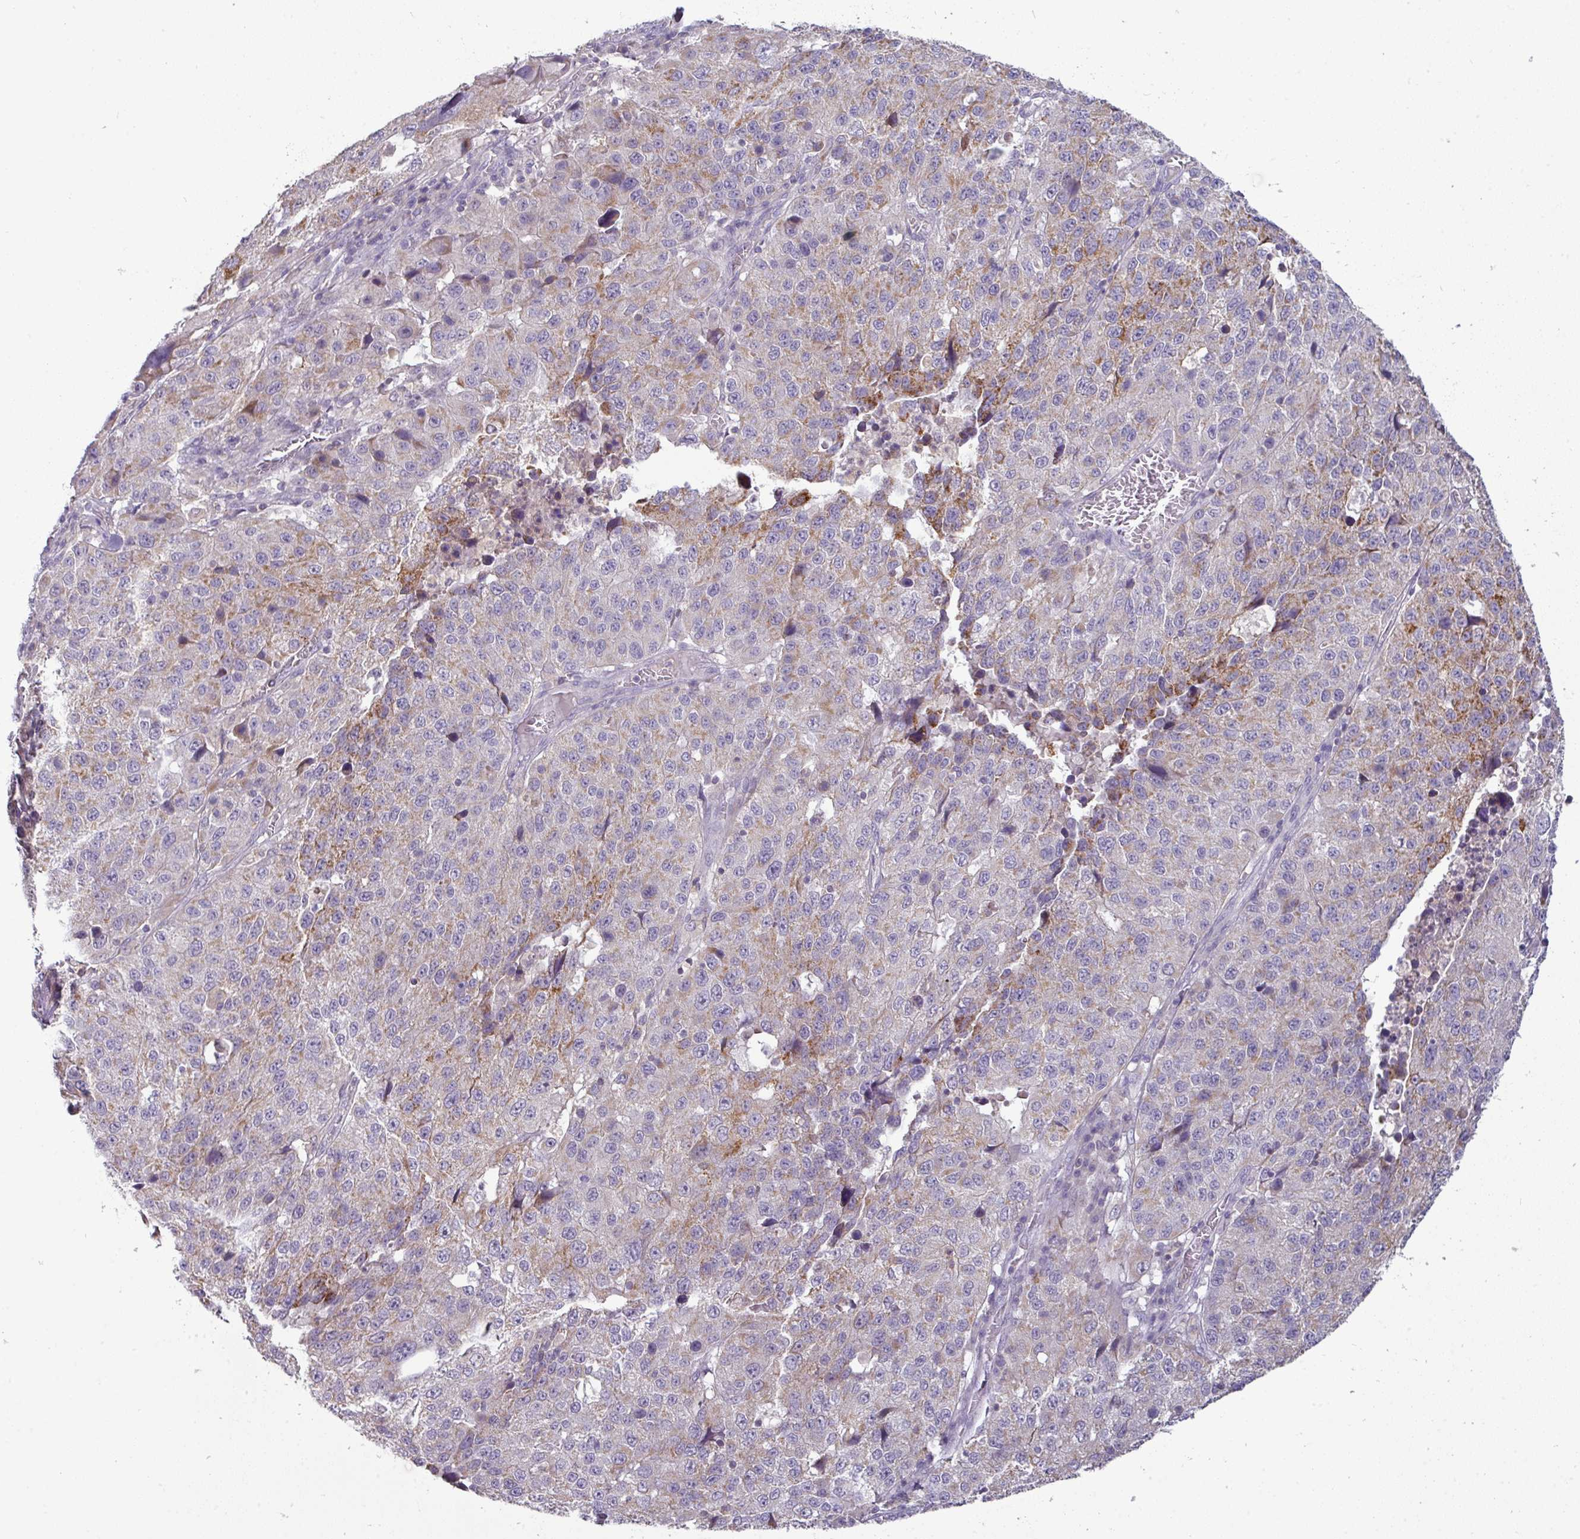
{"staining": {"intensity": "moderate", "quantity": "25%-75%", "location": "cytoplasmic/membranous"}, "tissue": "stomach cancer", "cell_type": "Tumor cells", "image_type": "cancer", "snomed": [{"axis": "morphology", "description": "Adenocarcinoma, NOS"}, {"axis": "topography", "description": "Stomach"}], "caption": "The photomicrograph displays staining of stomach adenocarcinoma, revealing moderate cytoplasmic/membranous protein expression (brown color) within tumor cells. (DAB (3,3'-diaminobenzidine) IHC with brightfield microscopy, high magnification).", "gene": "TRAPPC1", "patient": {"sex": "male", "age": 71}}